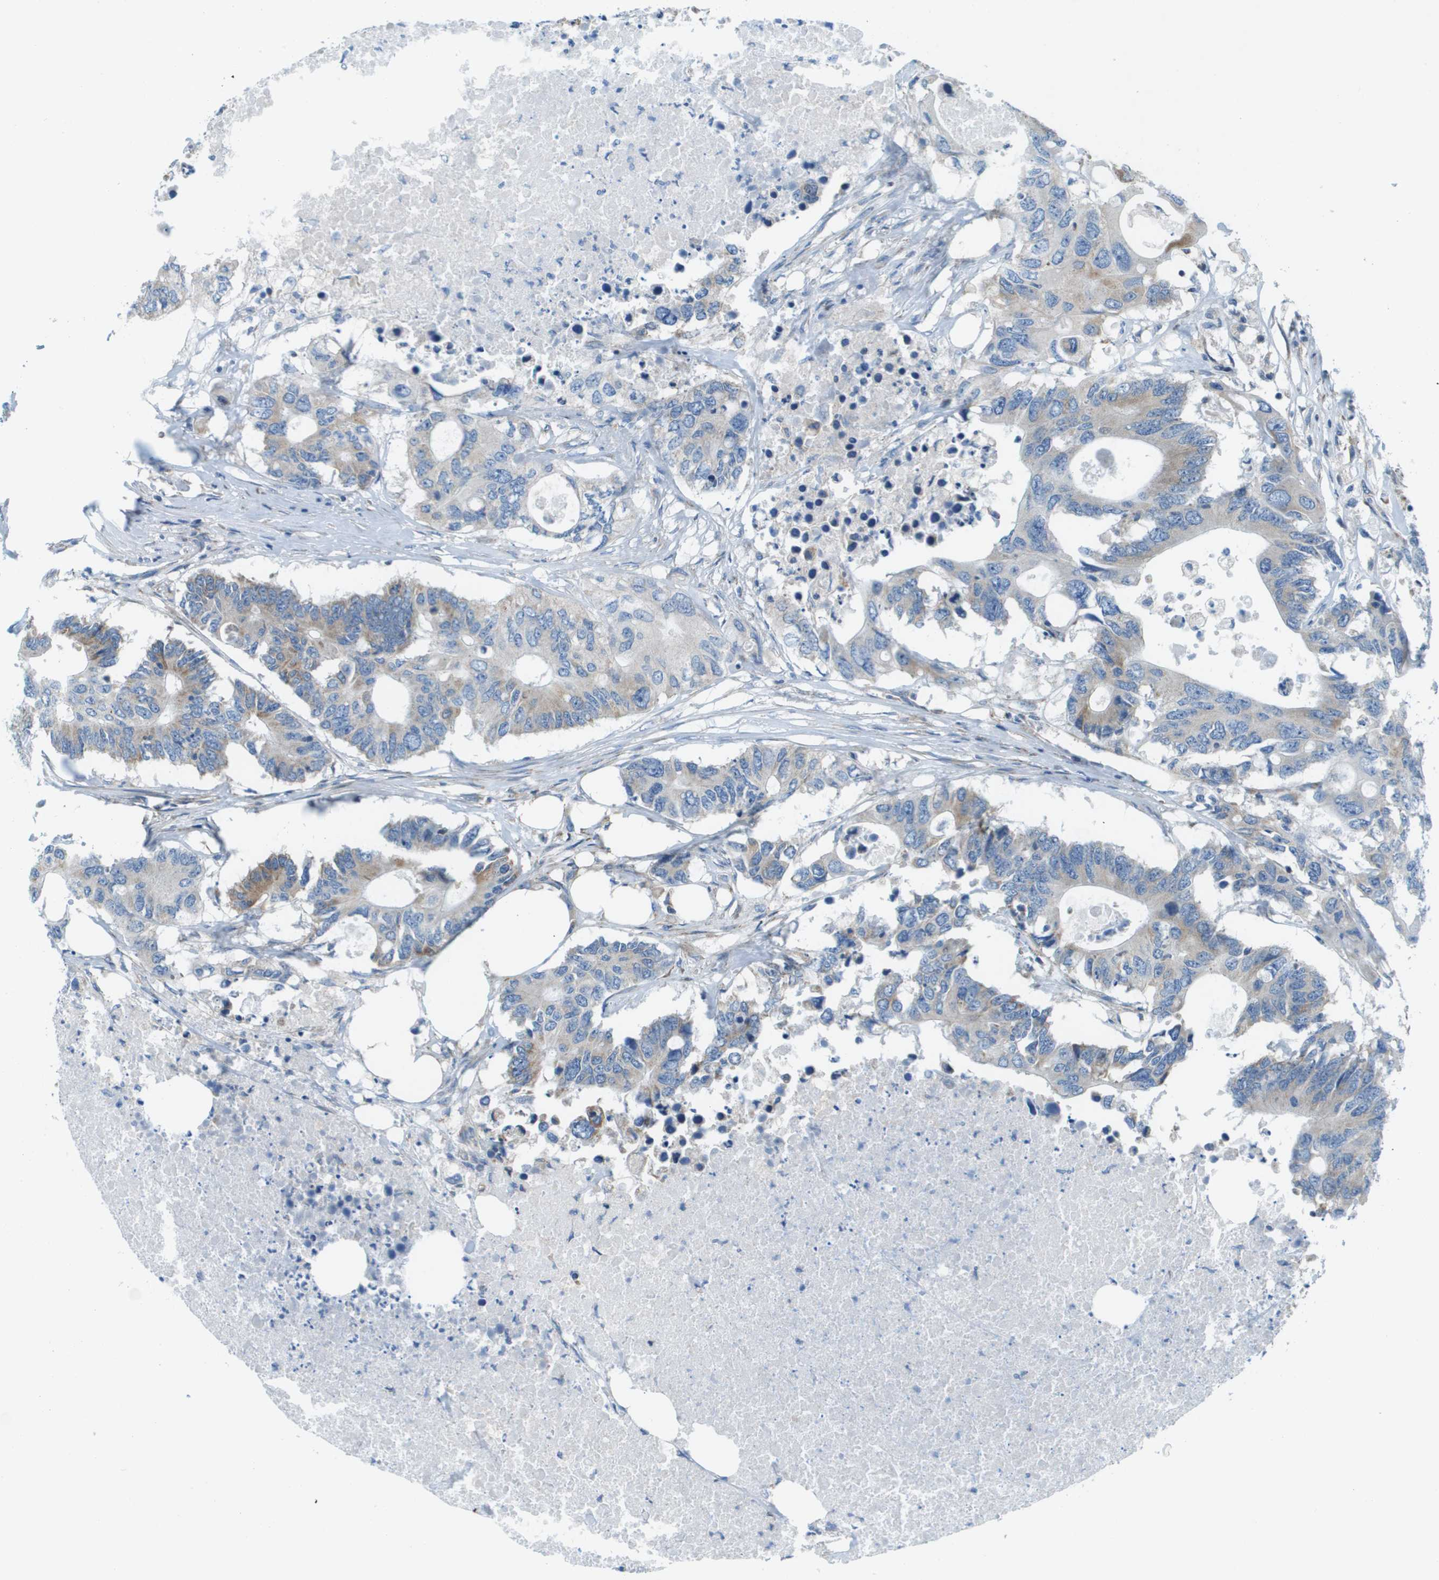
{"staining": {"intensity": "moderate", "quantity": "25%-75%", "location": "cytoplasmic/membranous"}, "tissue": "colorectal cancer", "cell_type": "Tumor cells", "image_type": "cancer", "snomed": [{"axis": "morphology", "description": "Adenocarcinoma, NOS"}, {"axis": "topography", "description": "Colon"}], "caption": "A medium amount of moderate cytoplasmic/membranous expression is seen in approximately 25%-75% of tumor cells in colorectal adenocarcinoma tissue.", "gene": "TAOK3", "patient": {"sex": "male", "age": 71}}